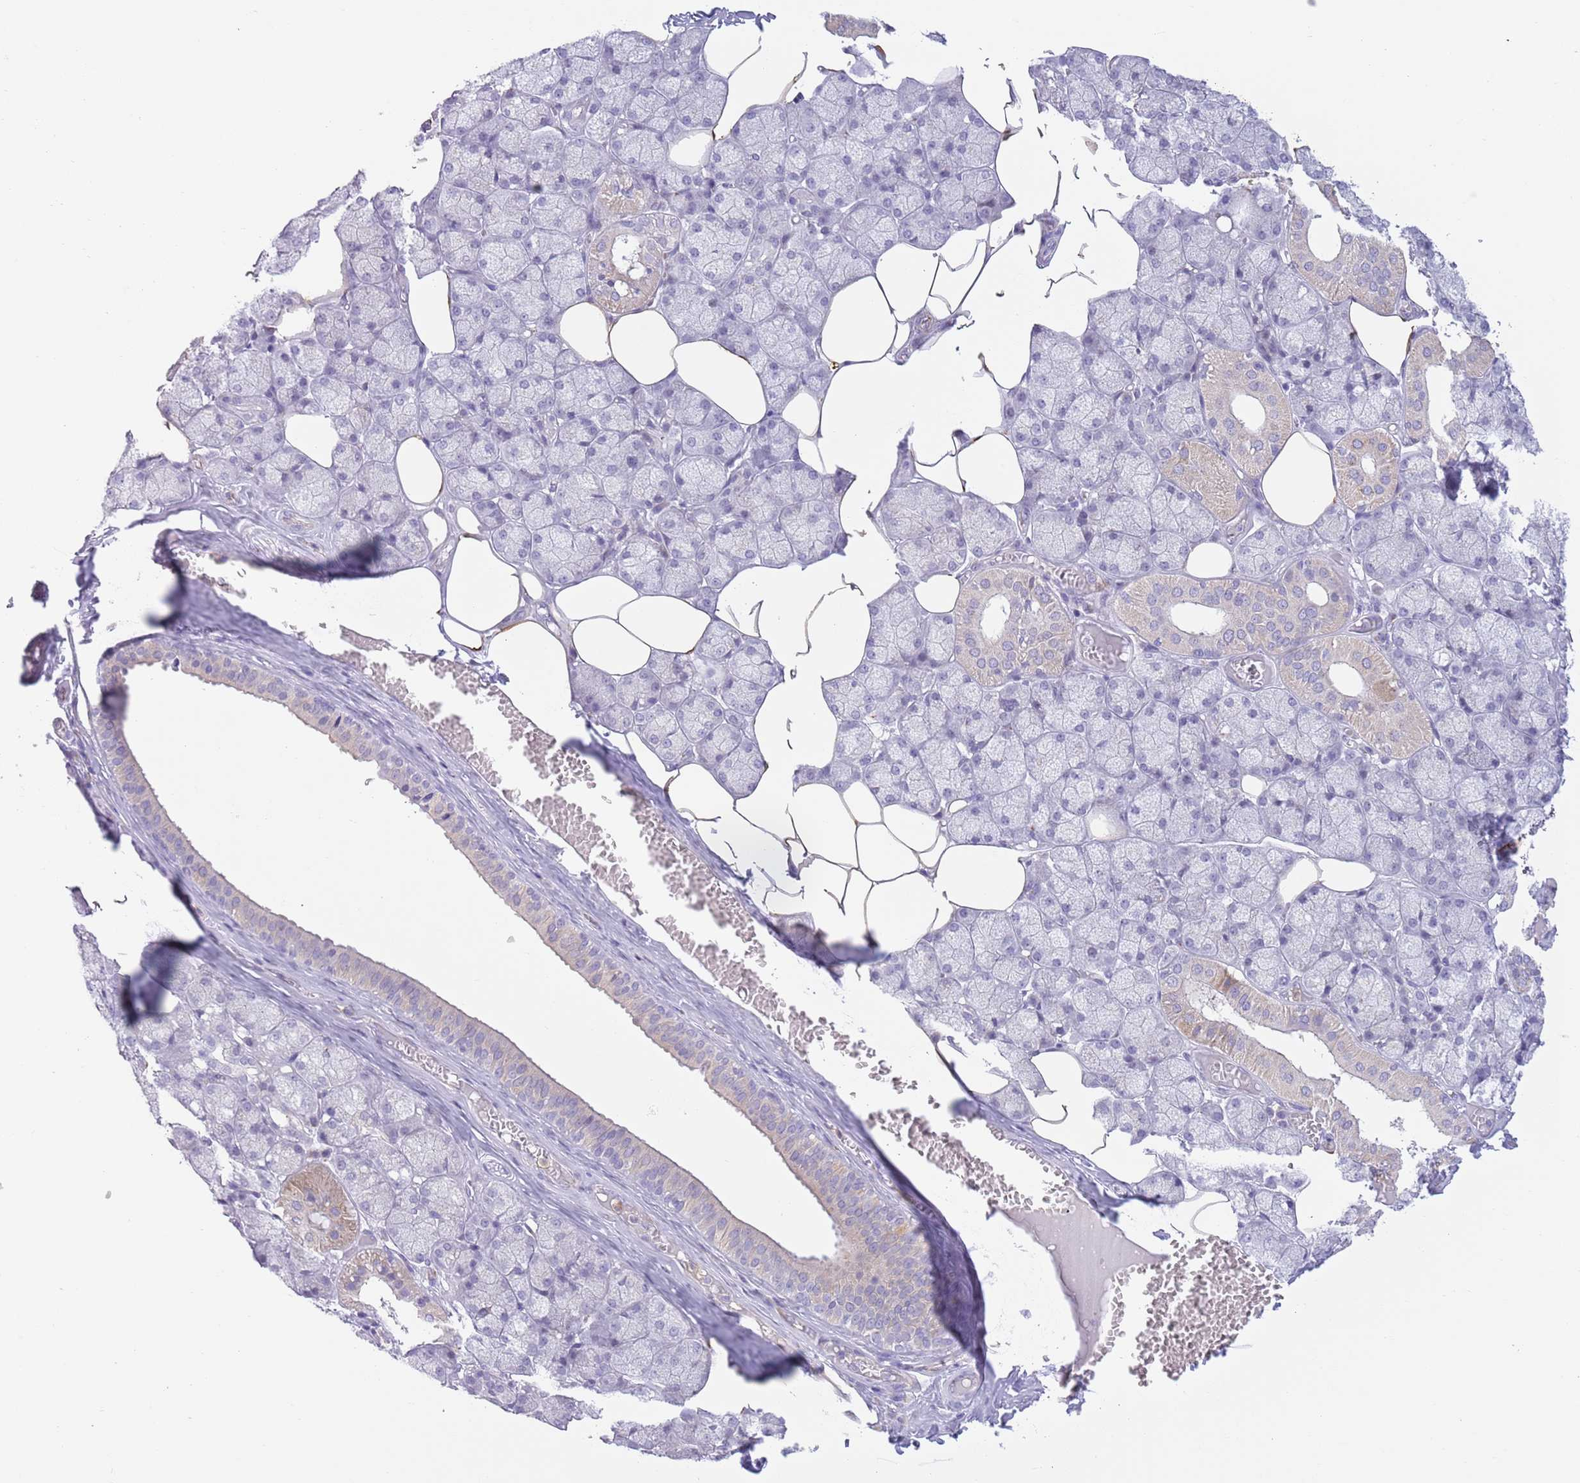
{"staining": {"intensity": "moderate", "quantity": "<25%", "location": "cytoplasmic/membranous"}, "tissue": "salivary gland", "cell_type": "Glandular cells", "image_type": "normal", "snomed": [{"axis": "morphology", "description": "Normal tissue, NOS"}, {"axis": "topography", "description": "Salivary gland"}], "caption": "The immunohistochemical stain shows moderate cytoplasmic/membranous staining in glandular cells of normal salivary gland.", "gene": "C20orf96", "patient": {"sex": "male", "age": 62}}